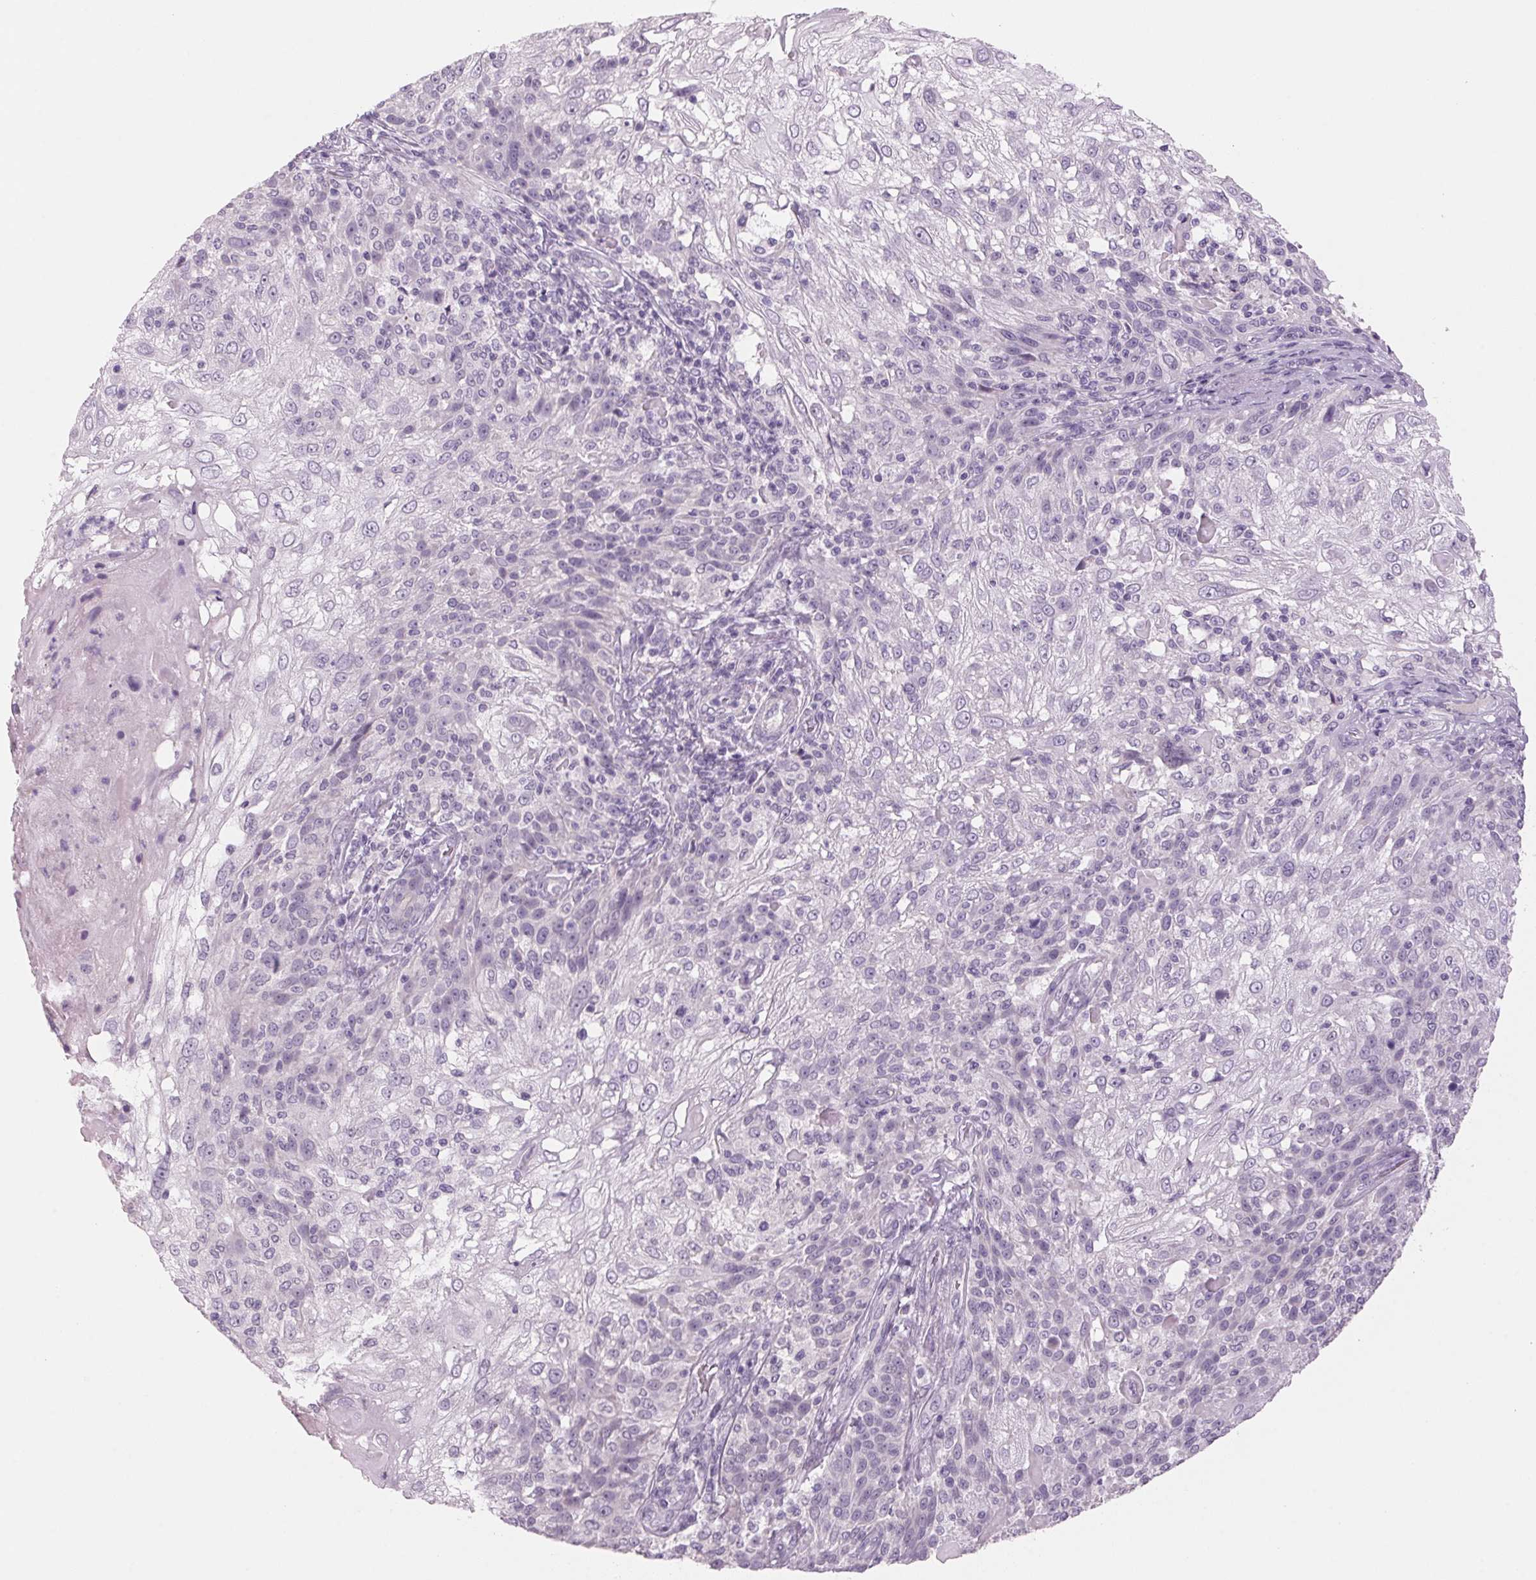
{"staining": {"intensity": "negative", "quantity": "none", "location": "none"}, "tissue": "skin cancer", "cell_type": "Tumor cells", "image_type": "cancer", "snomed": [{"axis": "morphology", "description": "Normal tissue, NOS"}, {"axis": "morphology", "description": "Squamous cell carcinoma, NOS"}, {"axis": "topography", "description": "Skin"}], "caption": "This micrograph is of squamous cell carcinoma (skin) stained with immunohistochemistry (IHC) to label a protein in brown with the nuclei are counter-stained blue. There is no positivity in tumor cells.", "gene": "ADAM20", "patient": {"sex": "female", "age": 83}}